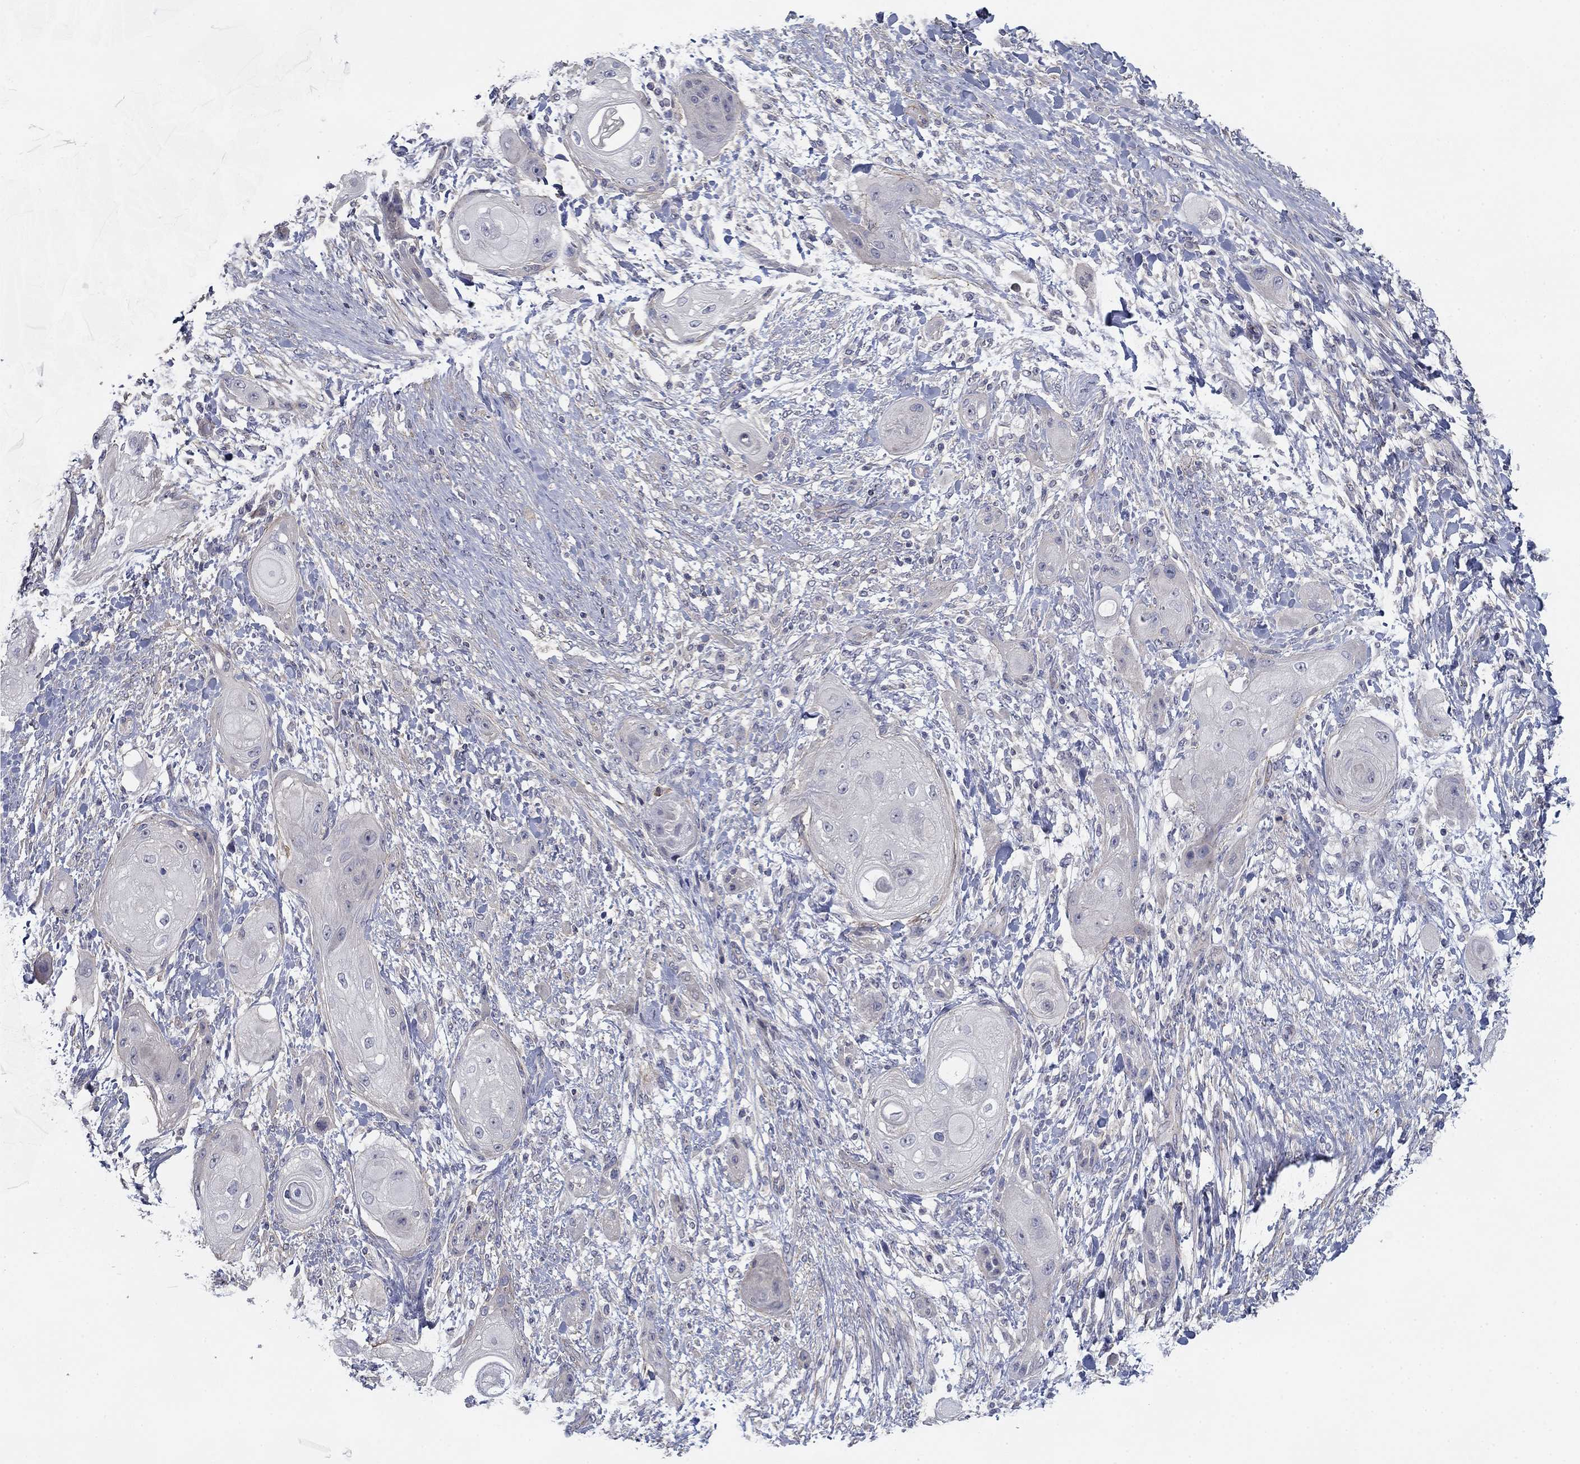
{"staining": {"intensity": "negative", "quantity": "none", "location": "none"}, "tissue": "skin cancer", "cell_type": "Tumor cells", "image_type": "cancer", "snomed": [{"axis": "morphology", "description": "Squamous cell carcinoma, NOS"}, {"axis": "topography", "description": "Skin"}], "caption": "DAB (3,3'-diaminobenzidine) immunohistochemical staining of skin squamous cell carcinoma exhibits no significant staining in tumor cells. (IHC, brightfield microscopy, high magnification).", "gene": "GRK7", "patient": {"sex": "male", "age": 62}}